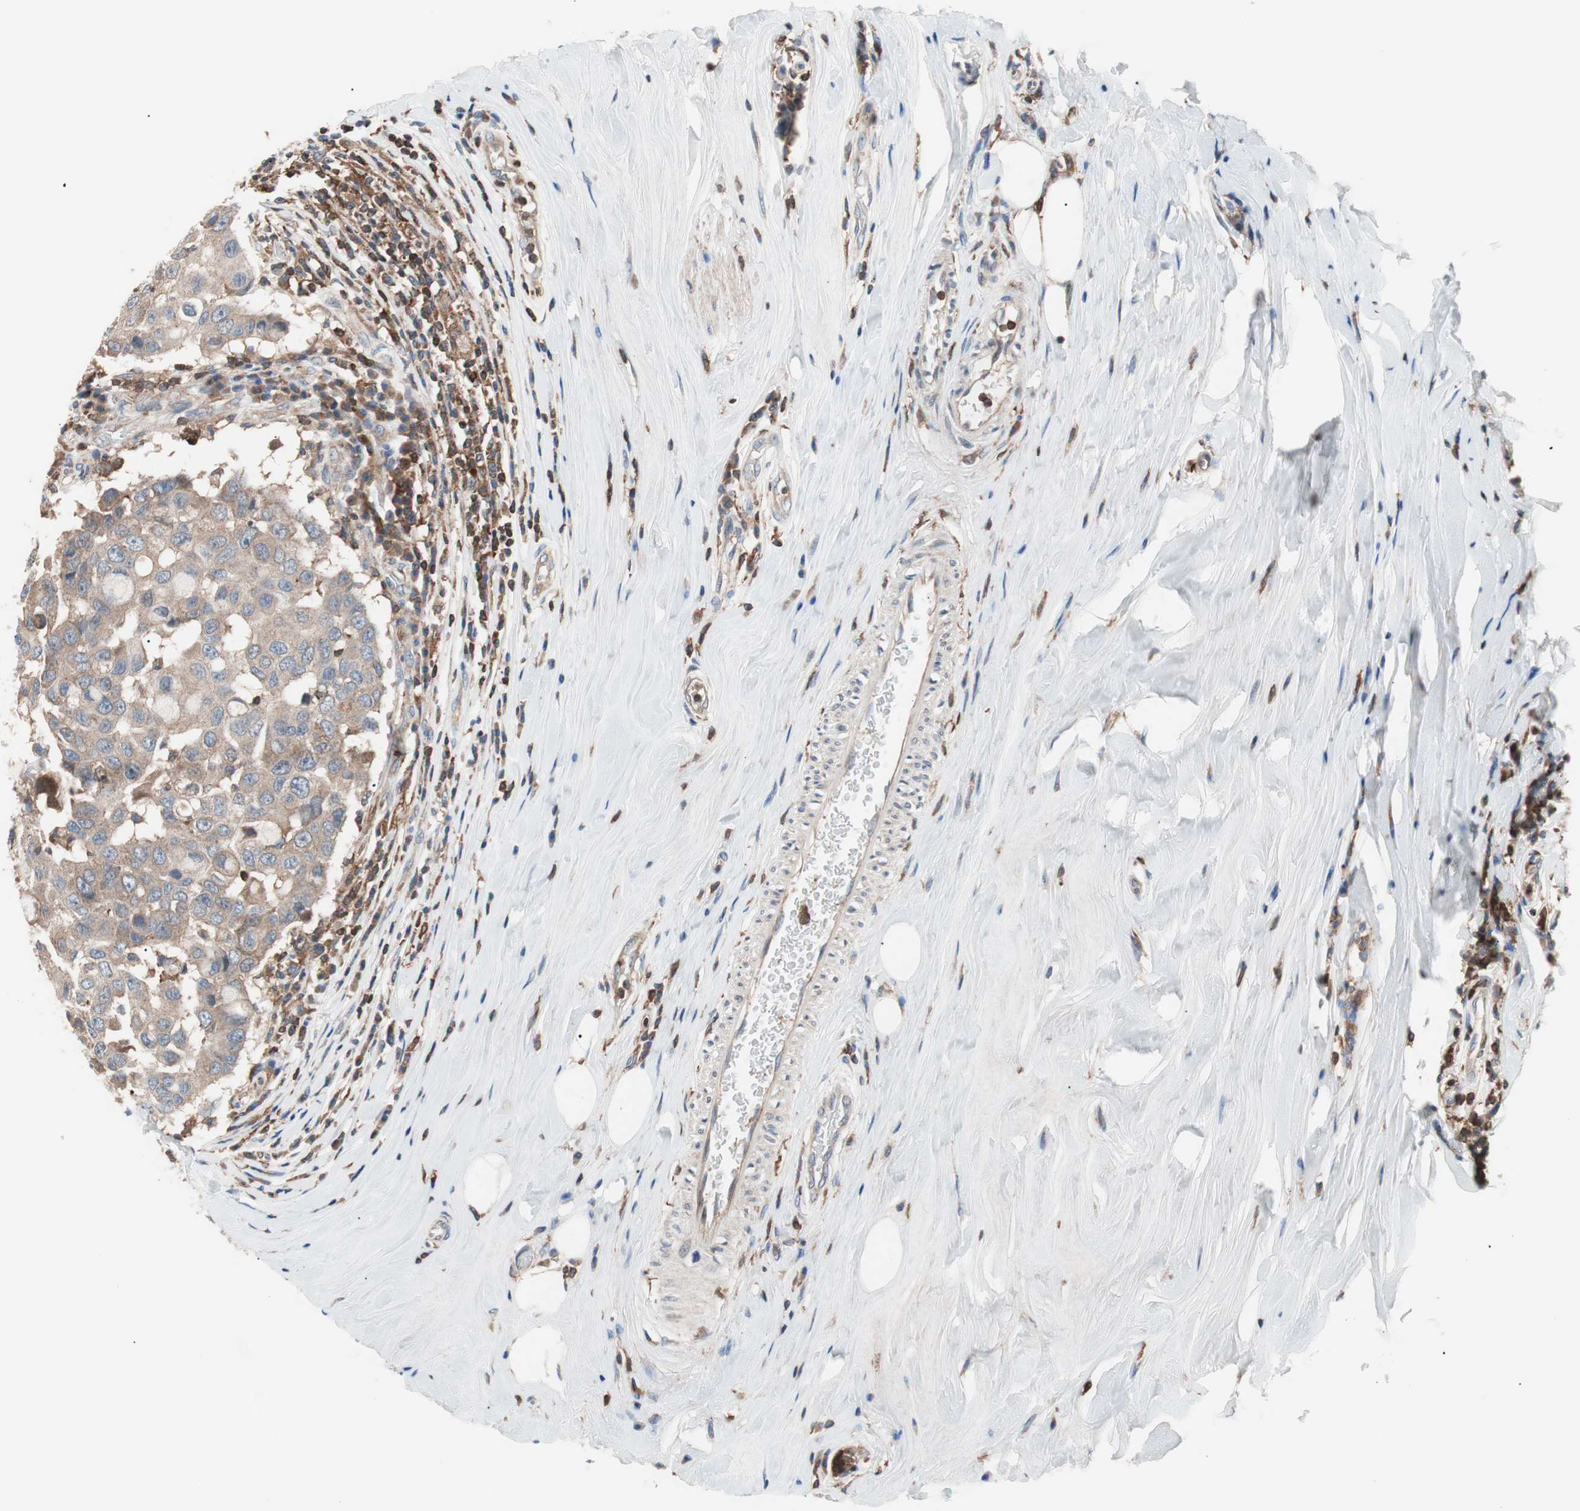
{"staining": {"intensity": "moderate", "quantity": ">75%", "location": "cytoplasmic/membranous"}, "tissue": "breast cancer", "cell_type": "Tumor cells", "image_type": "cancer", "snomed": [{"axis": "morphology", "description": "Duct carcinoma"}, {"axis": "topography", "description": "Breast"}], "caption": "Breast infiltrating ductal carcinoma tissue displays moderate cytoplasmic/membranous positivity in approximately >75% of tumor cells", "gene": "PIK3R1", "patient": {"sex": "female", "age": 27}}